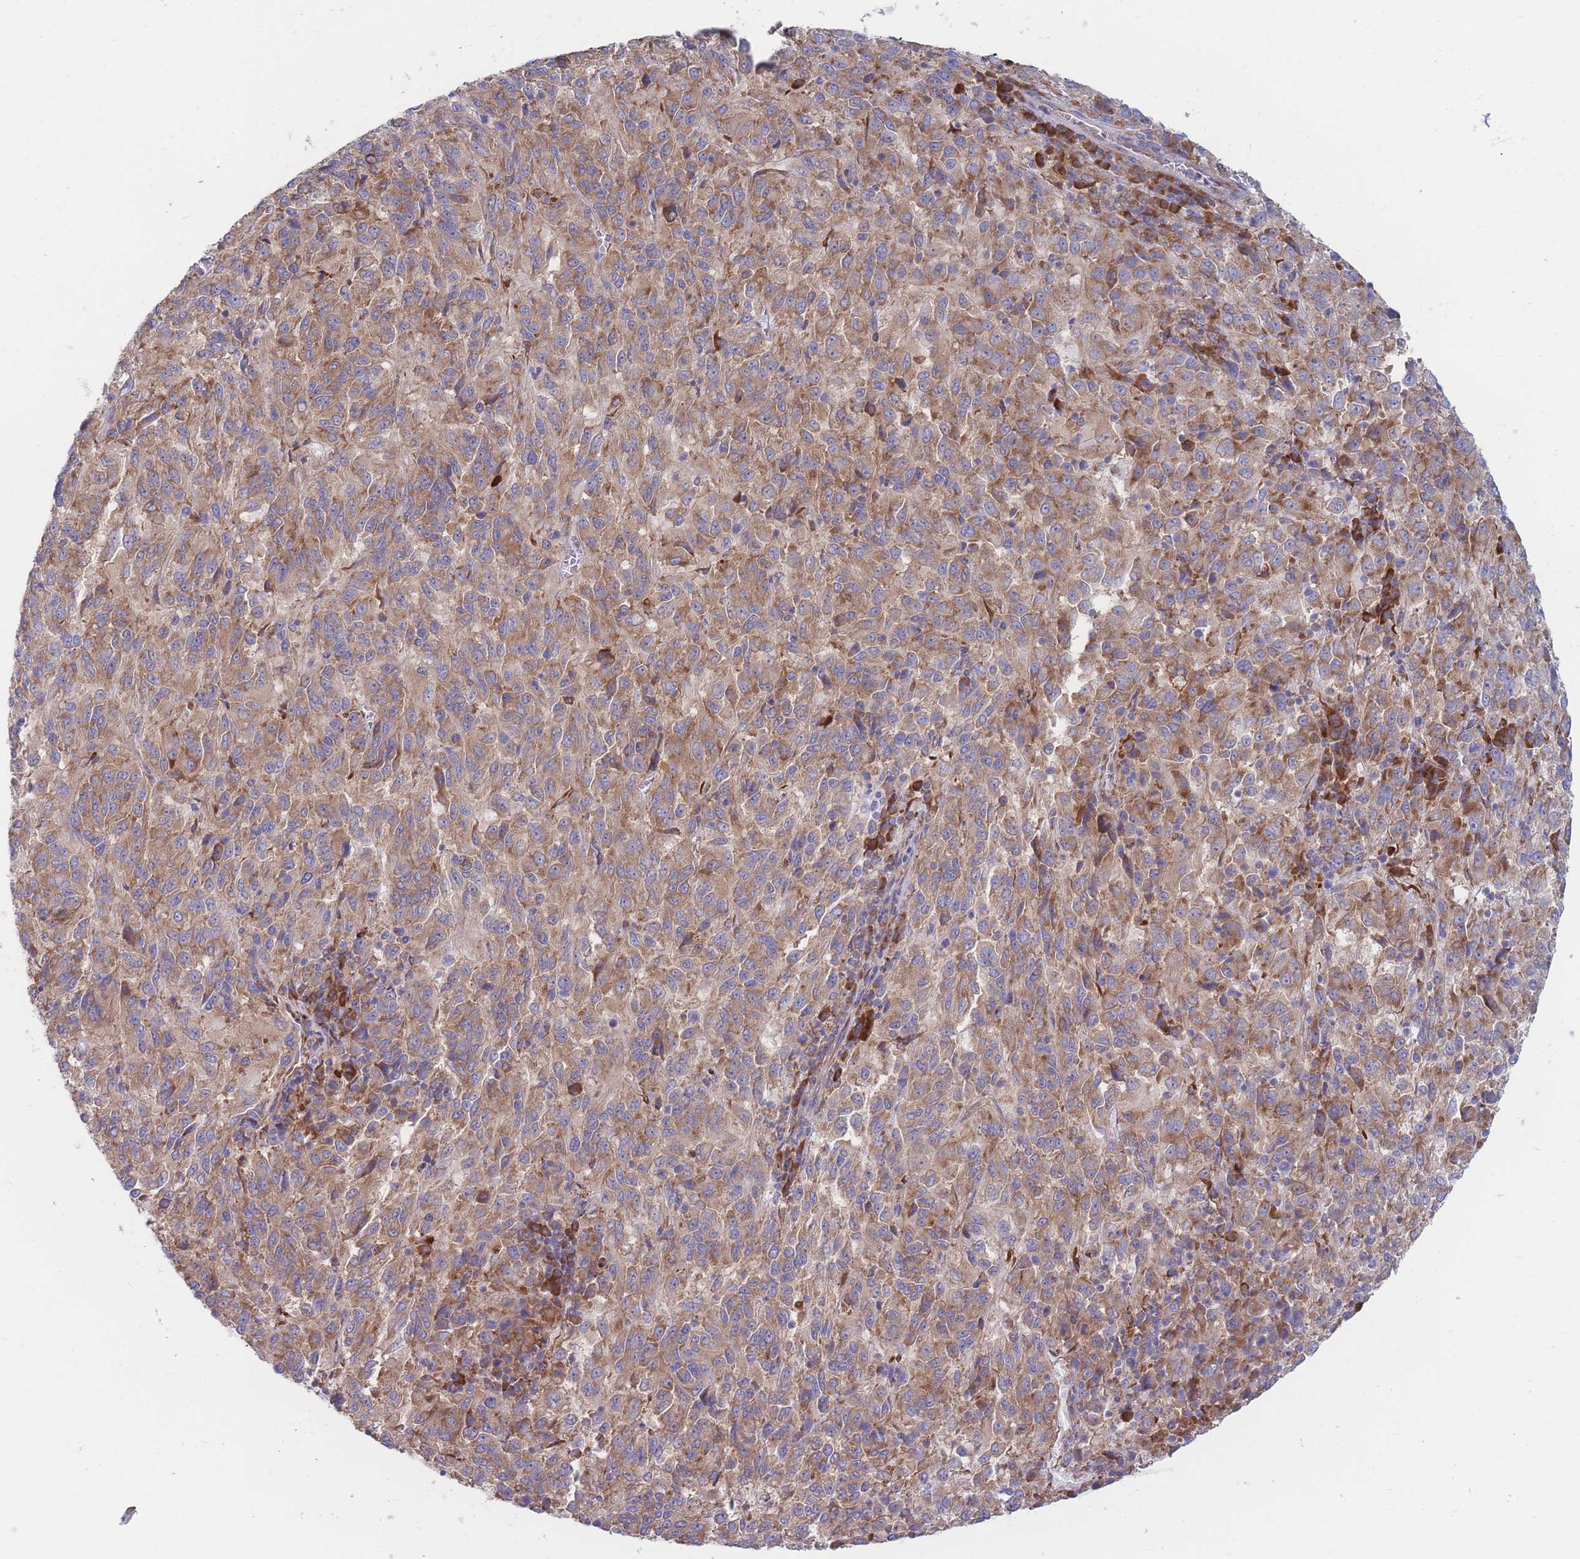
{"staining": {"intensity": "moderate", "quantity": ">75%", "location": "cytoplasmic/membranous"}, "tissue": "melanoma", "cell_type": "Tumor cells", "image_type": "cancer", "snomed": [{"axis": "morphology", "description": "Malignant melanoma, Metastatic site"}, {"axis": "topography", "description": "Lung"}], "caption": "Immunohistochemical staining of malignant melanoma (metastatic site) exhibits moderate cytoplasmic/membranous protein positivity in about >75% of tumor cells. The staining was performed using DAB (3,3'-diaminobenzidine) to visualize the protein expression in brown, while the nuclei were stained in blue with hematoxylin (Magnification: 20x).", "gene": "RPL8", "patient": {"sex": "male", "age": 64}}